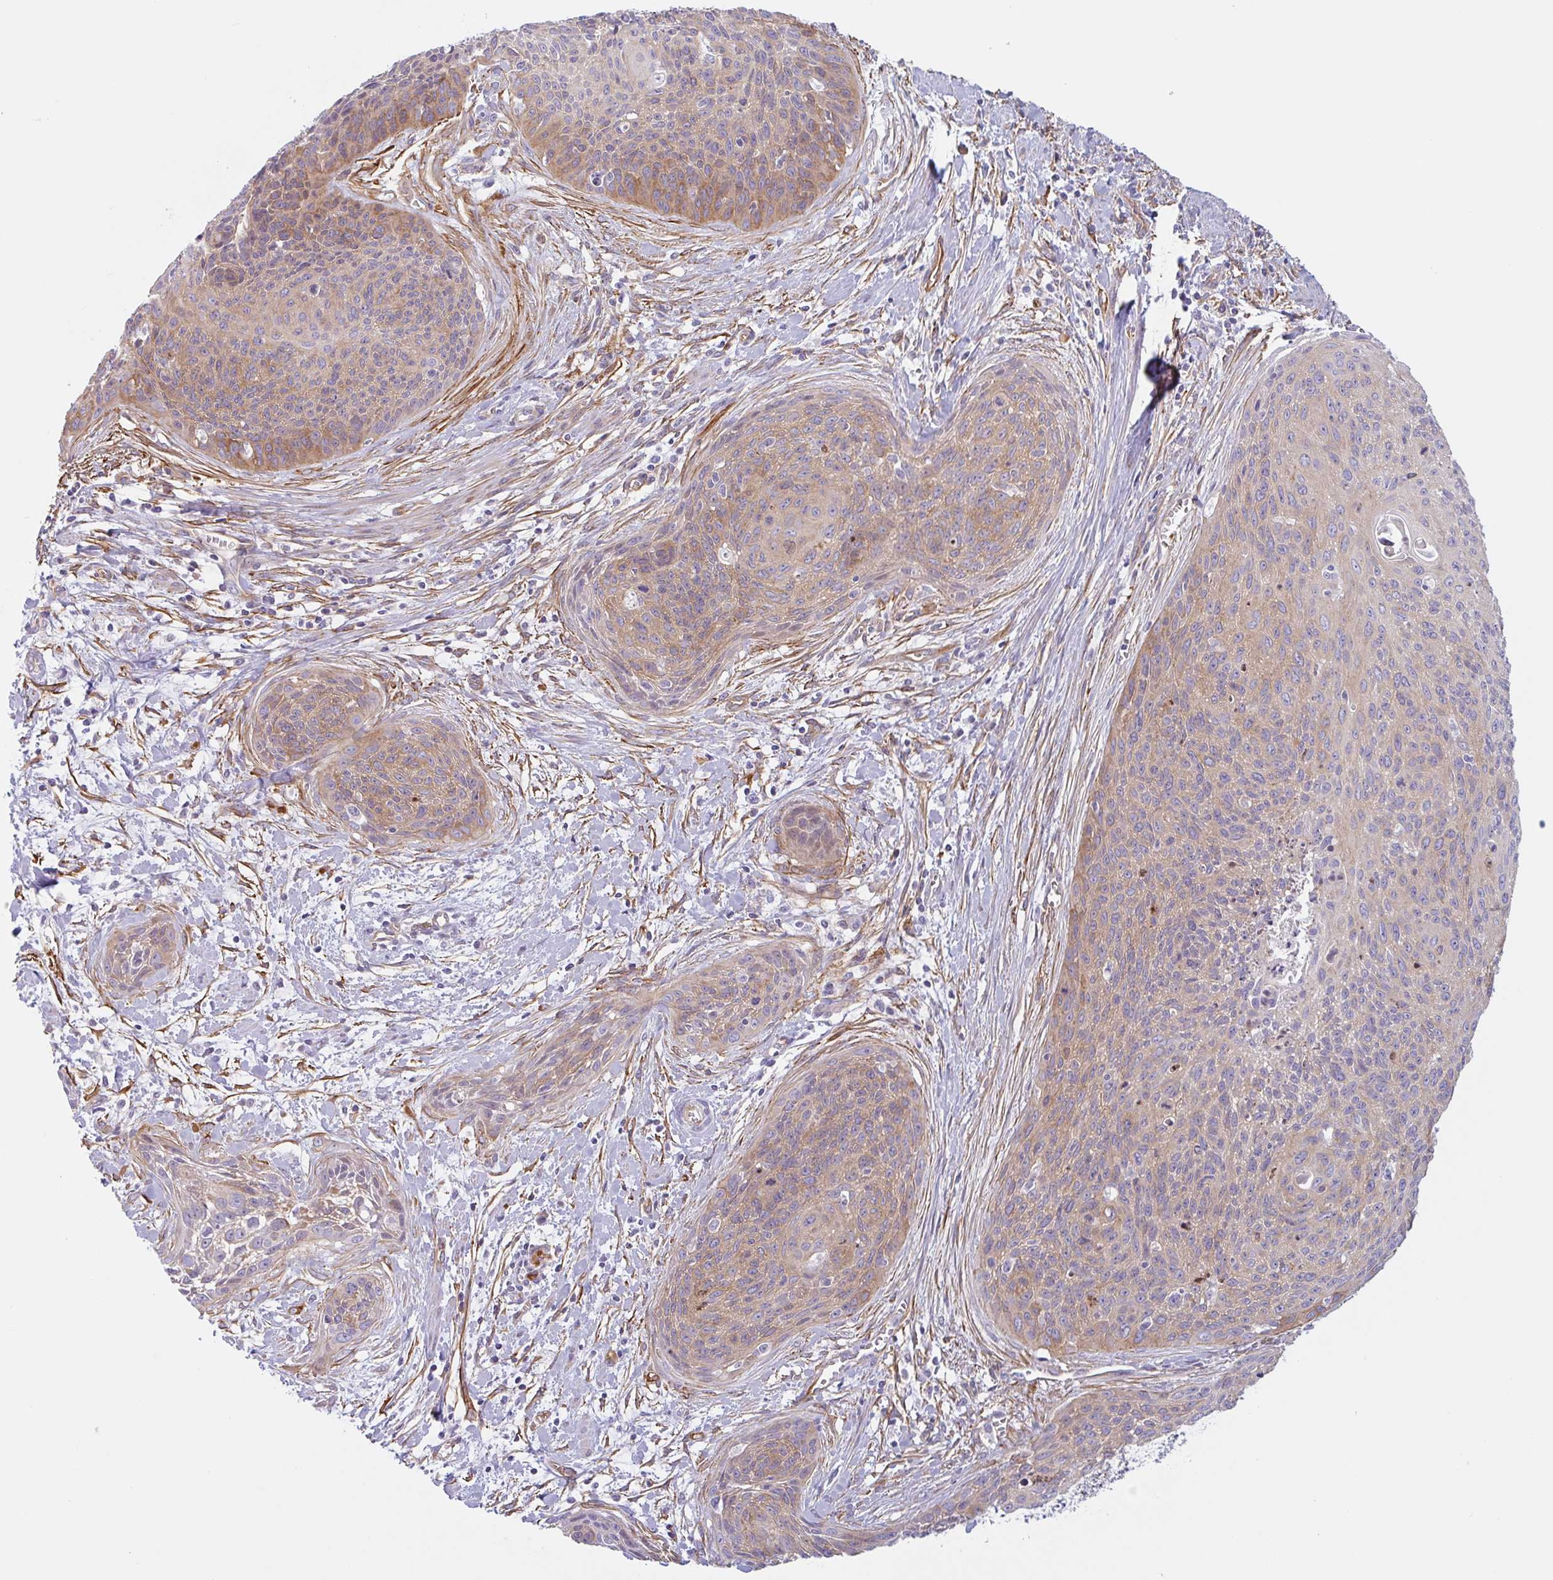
{"staining": {"intensity": "moderate", "quantity": ">75%", "location": "cytoplasmic/membranous"}, "tissue": "cervical cancer", "cell_type": "Tumor cells", "image_type": "cancer", "snomed": [{"axis": "morphology", "description": "Squamous cell carcinoma, NOS"}, {"axis": "topography", "description": "Cervix"}], "caption": "Cervical cancer (squamous cell carcinoma) stained with a protein marker shows moderate staining in tumor cells.", "gene": "MYH10", "patient": {"sex": "female", "age": 55}}